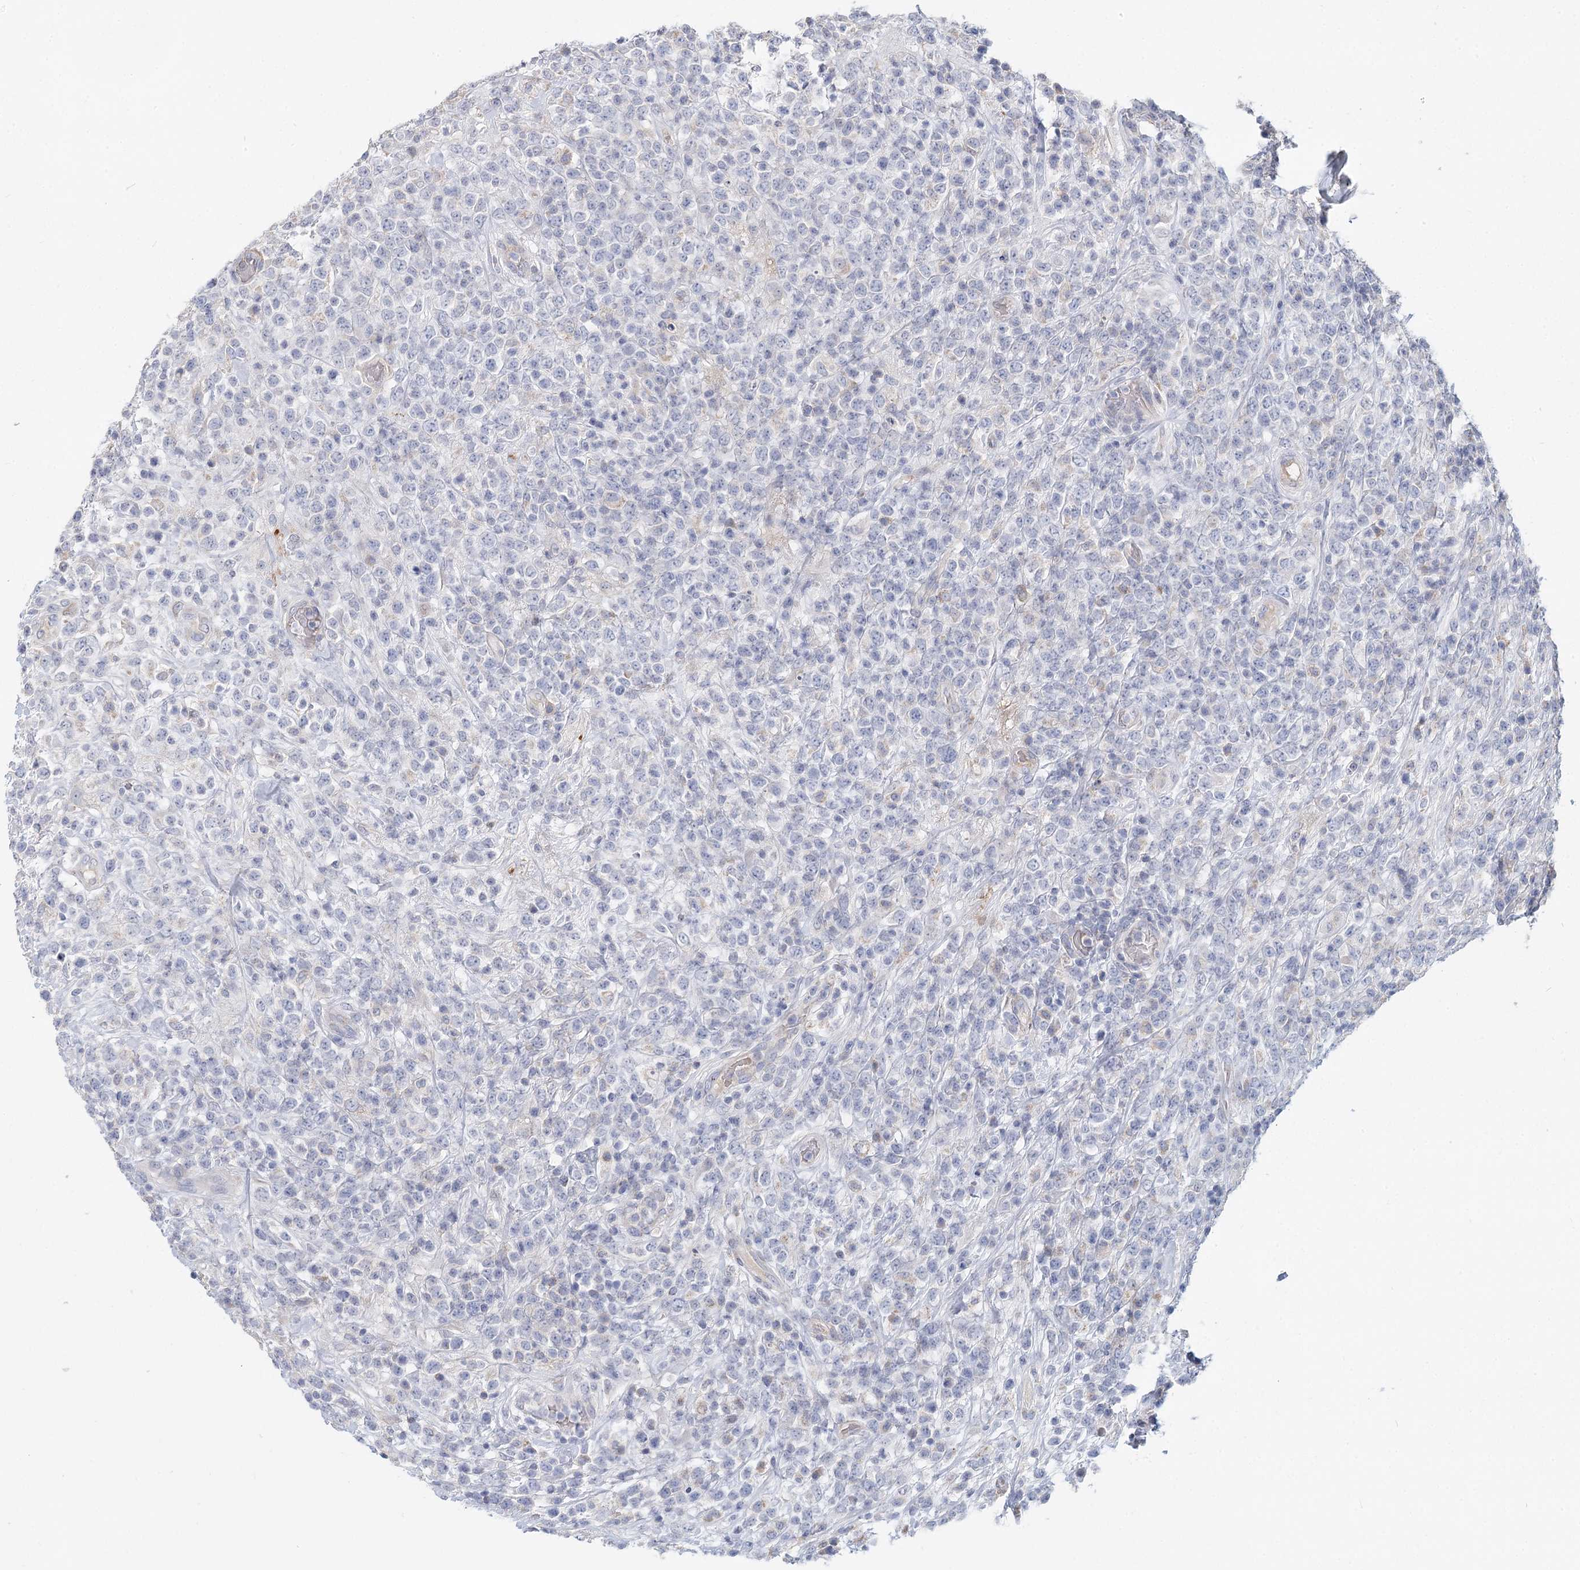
{"staining": {"intensity": "negative", "quantity": "none", "location": "none"}, "tissue": "lymphoma", "cell_type": "Tumor cells", "image_type": "cancer", "snomed": [{"axis": "morphology", "description": "Malignant lymphoma, non-Hodgkin's type, High grade"}, {"axis": "topography", "description": "Colon"}], "caption": "A photomicrograph of high-grade malignant lymphoma, non-Hodgkin's type stained for a protein demonstrates no brown staining in tumor cells.", "gene": "ARHGAP44", "patient": {"sex": "female", "age": 53}}